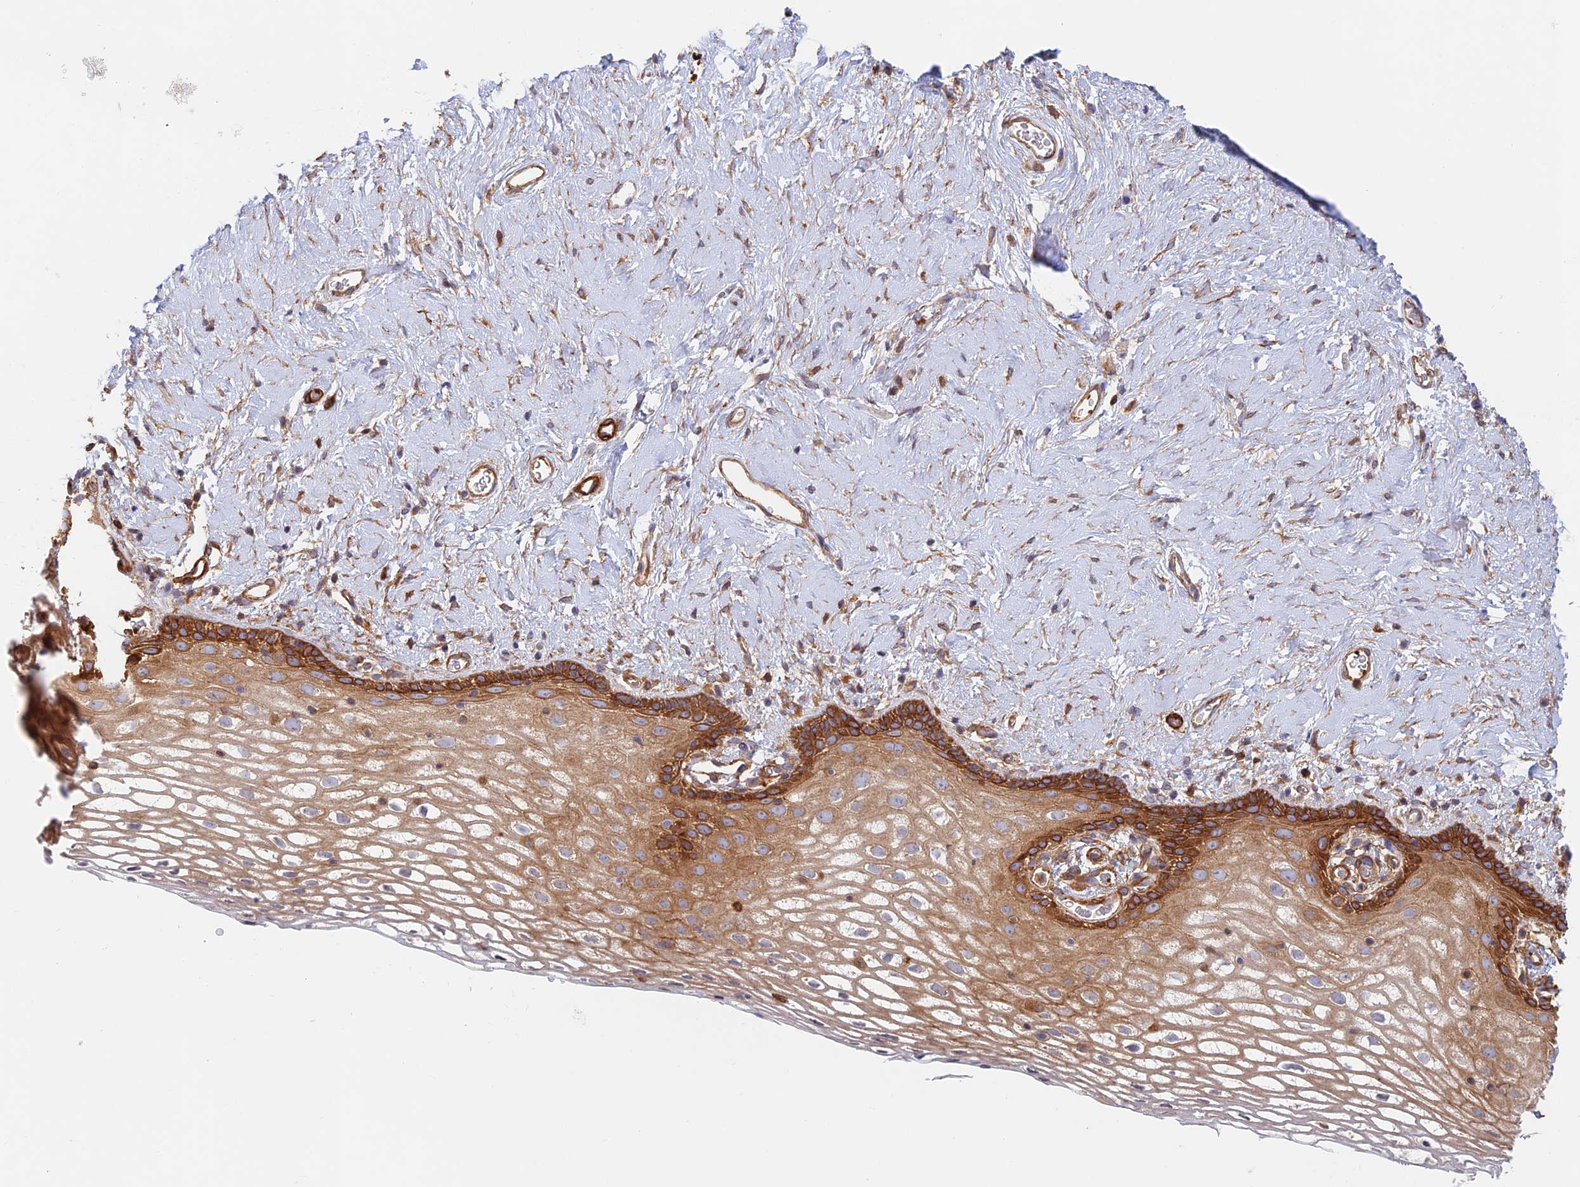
{"staining": {"intensity": "strong", "quantity": ">75%", "location": "cytoplasmic/membranous"}, "tissue": "vagina", "cell_type": "Squamous epithelial cells", "image_type": "normal", "snomed": [{"axis": "morphology", "description": "Normal tissue, NOS"}, {"axis": "morphology", "description": "Adenocarcinoma, NOS"}, {"axis": "topography", "description": "Rectum"}, {"axis": "topography", "description": "Vagina"}], "caption": "The micrograph demonstrates staining of unremarkable vagina, revealing strong cytoplasmic/membranous protein expression (brown color) within squamous epithelial cells.", "gene": "PAK4", "patient": {"sex": "female", "age": 71}}